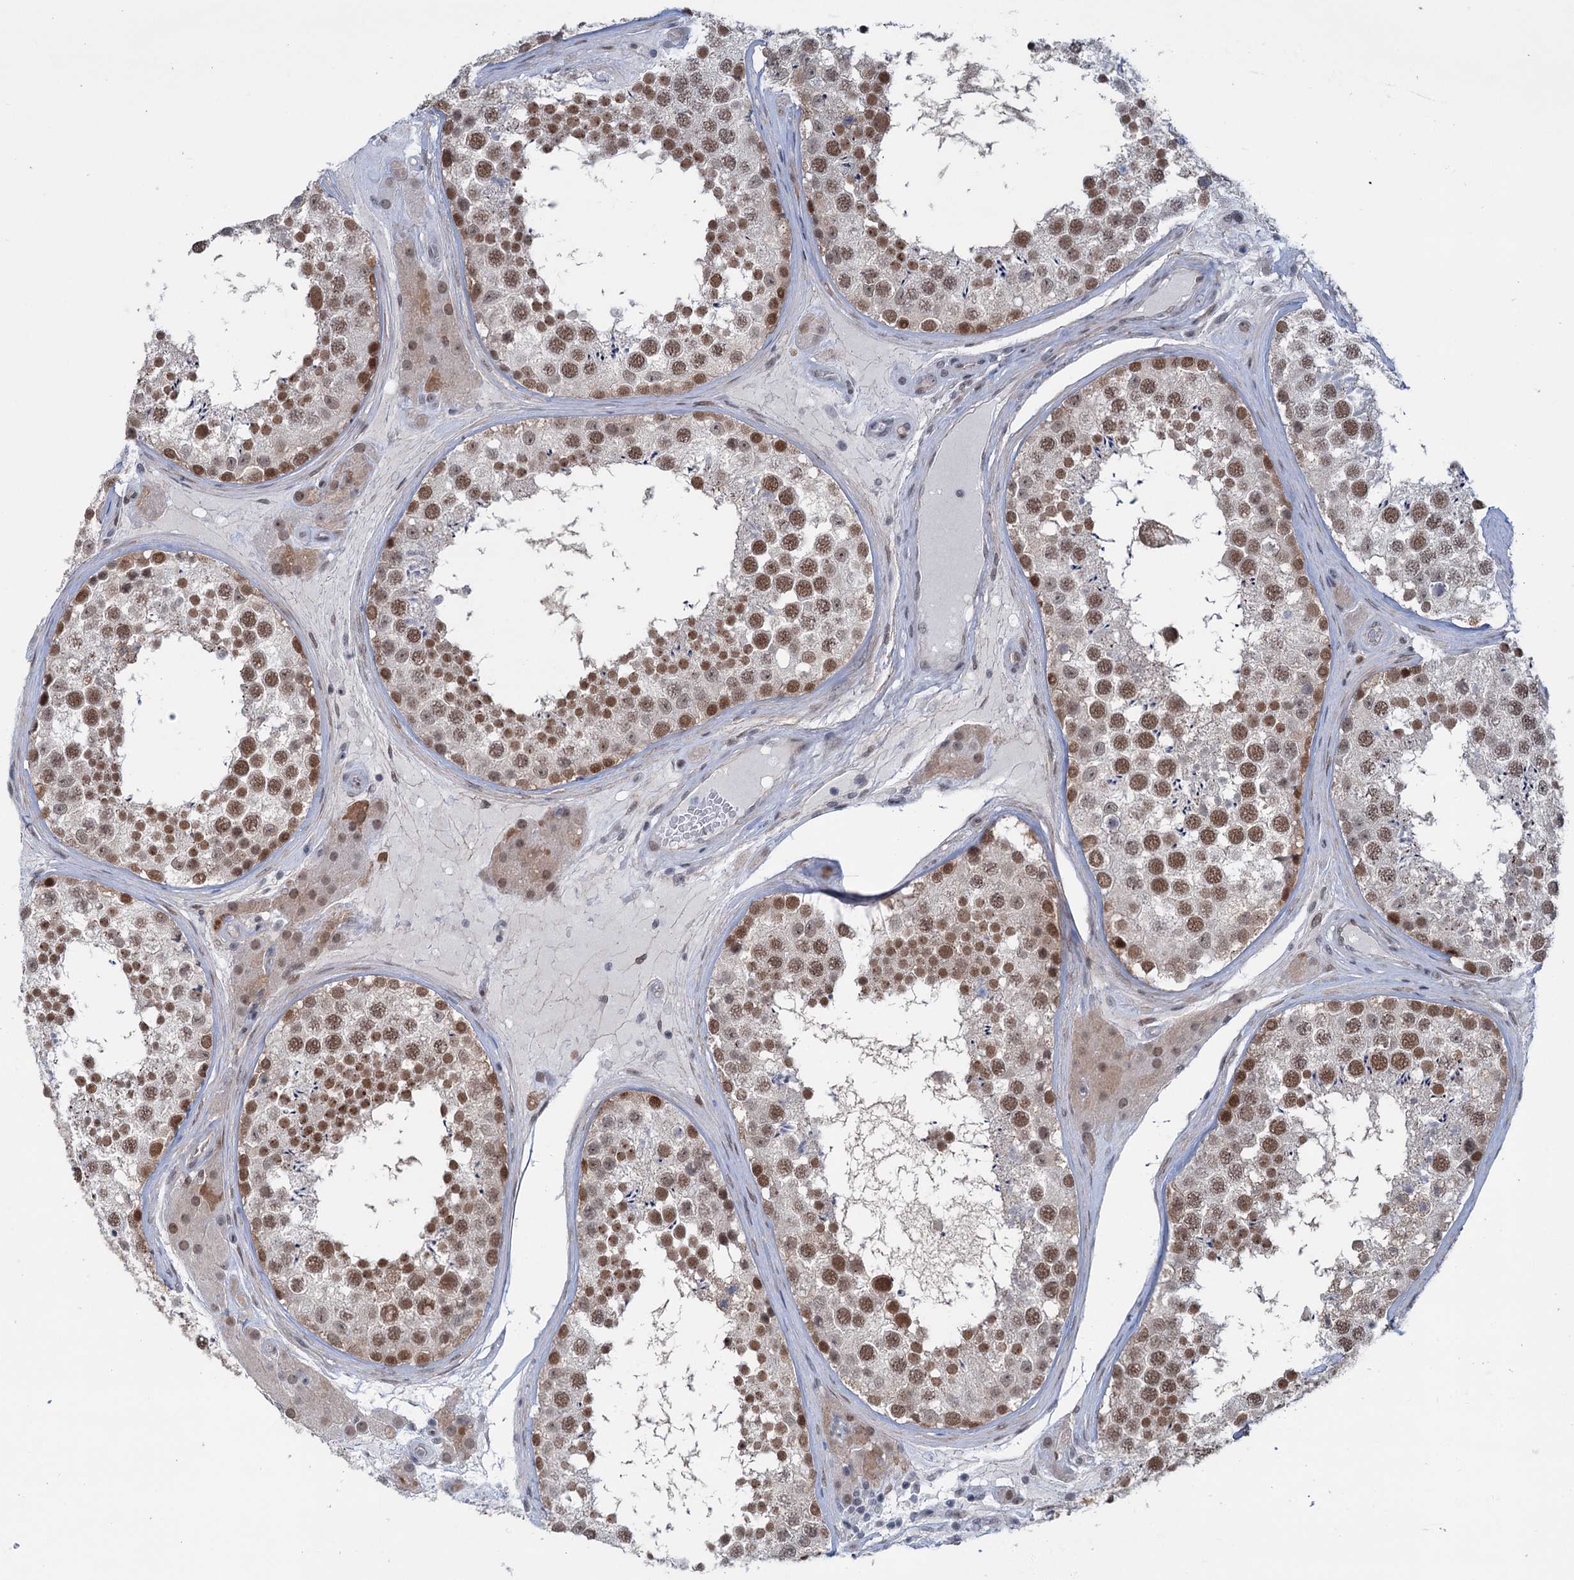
{"staining": {"intensity": "moderate", "quantity": ">75%", "location": "nuclear"}, "tissue": "testis", "cell_type": "Cells in seminiferous ducts", "image_type": "normal", "snomed": [{"axis": "morphology", "description": "Normal tissue, NOS"}, {"axis": "topography", "description": "Testis"}], "caption": "Immunohistochemical staining of normal human testis demonstrates medium levels of moderate nuclear staining in approximately >75% of cells in seminiferous ducts. The staining was performed using DAB to visualize the protein expression in brown, while the nuclei were stained in blue with hematoxylin (Magnification: 20x).", "gene": "FAM53A", "patient": {"sex": "male", "age": 46}}